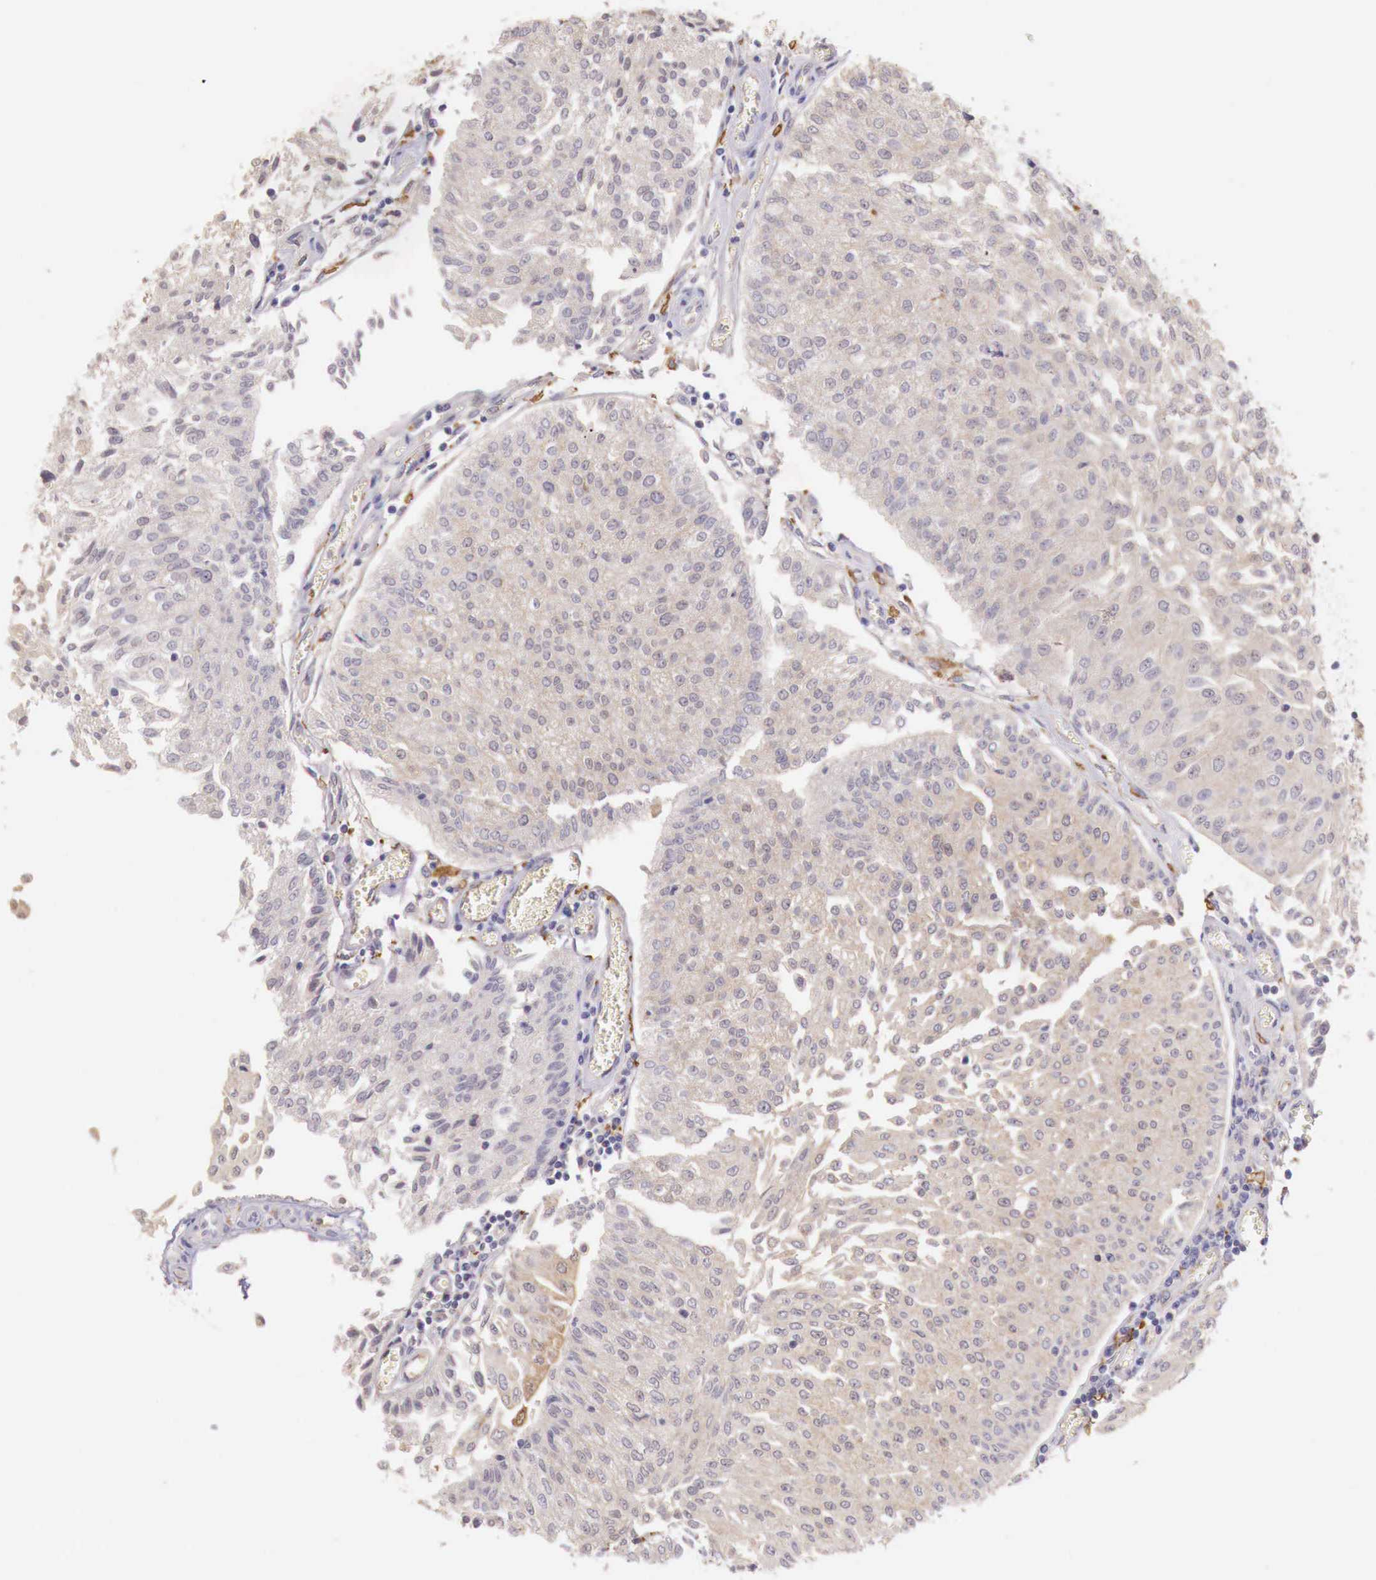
{"staining": {"intensity": "weak", "quantity": "25%-75%", "location": "cytoplasmic/membranous"}, "tissue": "urothelial cancer", "cell_type": "Tumor cells", "image_type": "cancer", "snomed": [{"axis": "morphology", "description": "Urothelial carcinoma, Low grade"}, {"axis": "topography", "description": "Urinary bladder"}], "caption": "A micrograph of human urothelial cancer stained for a protein reveals weak cytoplasmic/membranous brown staining in tumor cells. The staining was performed using DAB to visualize the protein expression in brown, while the nuclei were stained in blue with hematoxylin (Magnification: 20x).", "gene": "CHRDL1", "patient": {"sex": "male", "age": 86}}